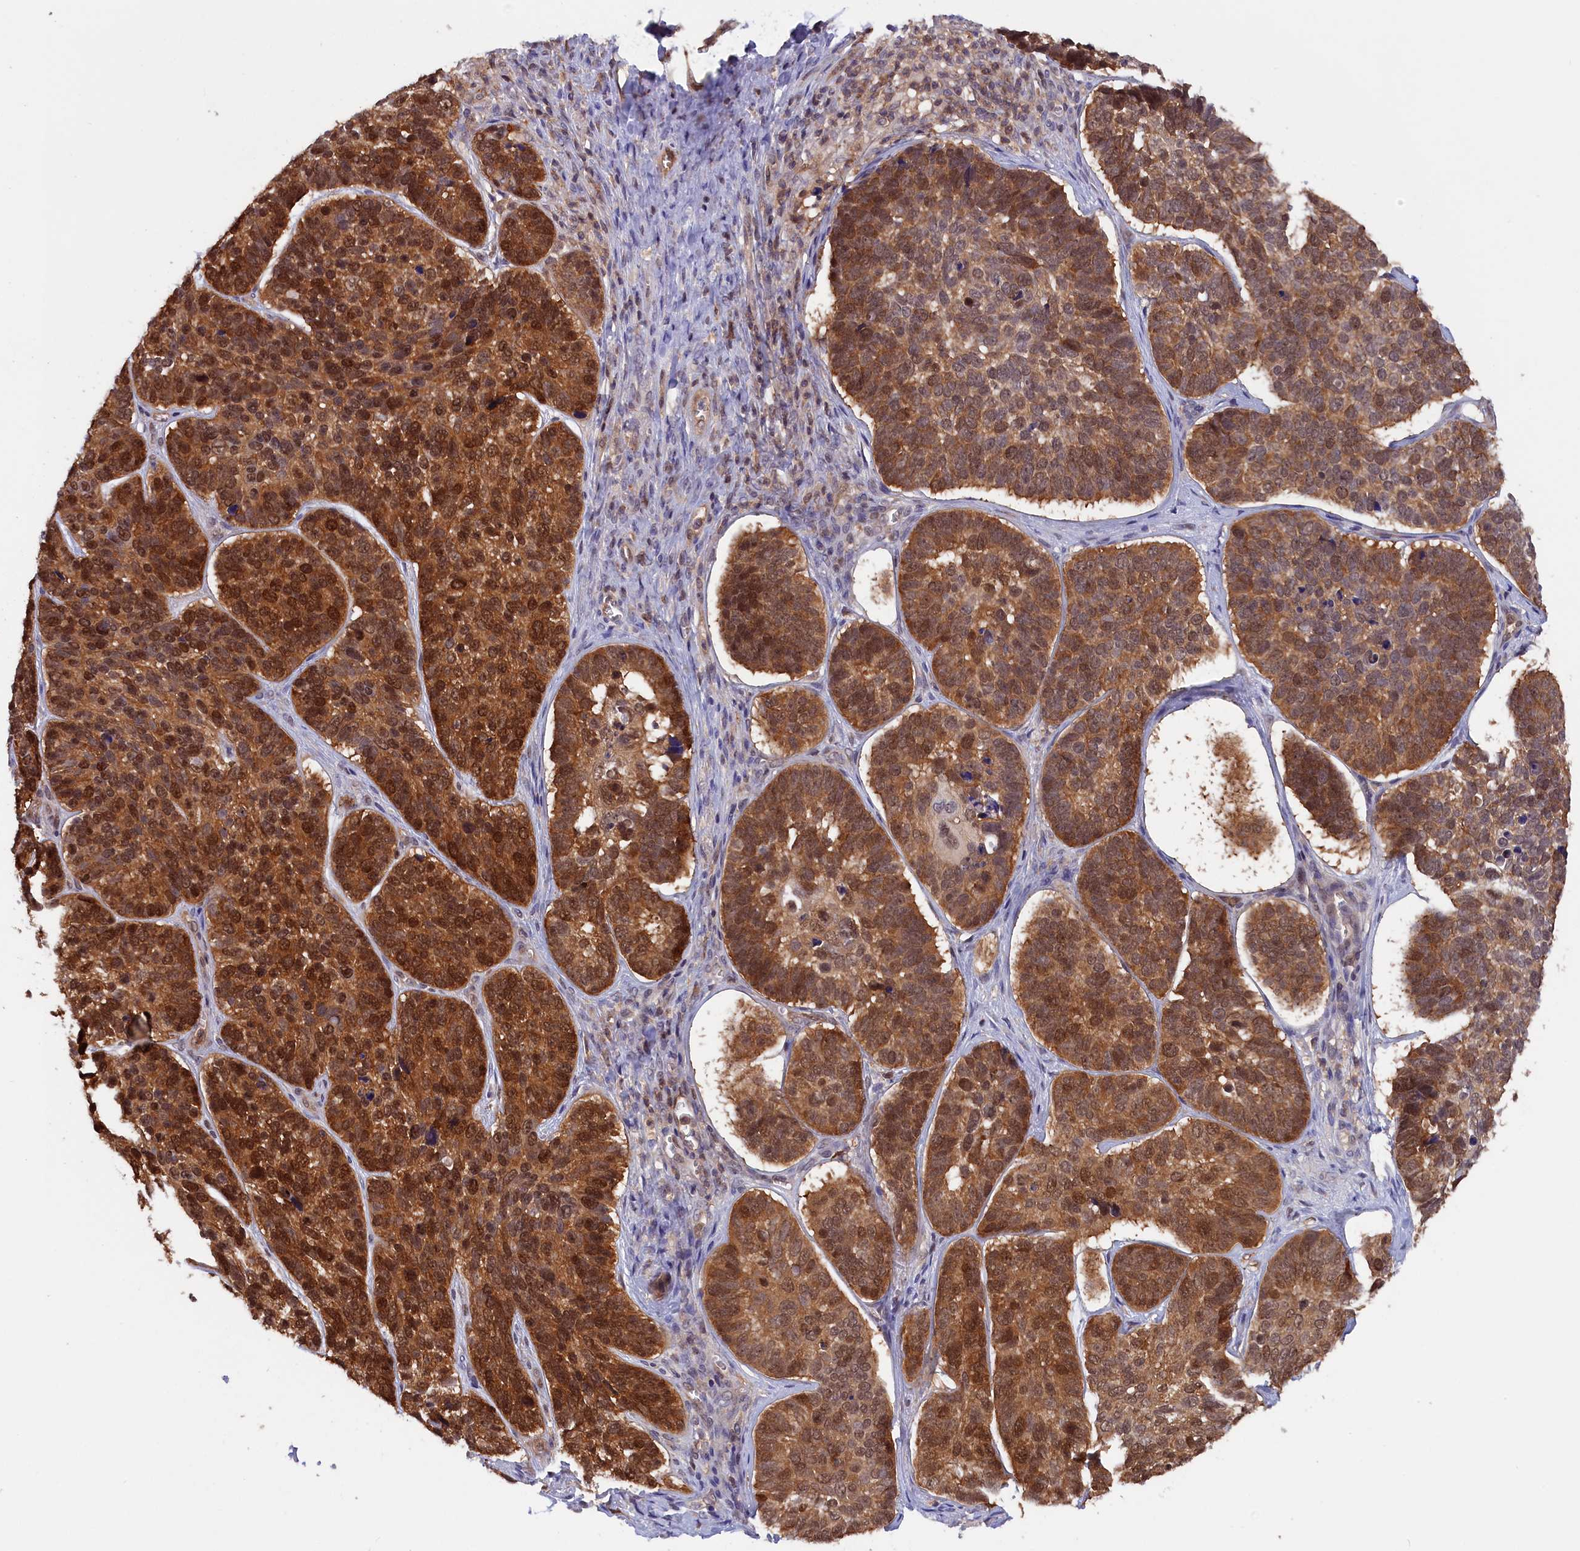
{"staining": {"intensity": "moderate", "quantity": ">75%", "location": "cytoplasmic/membranous,nuclear"}, "tissue": "skin cancer", "cell_type": "Tumor cells", "image_type": "cancer", "snomed": [{"axis": "morphology", "description": "Basal cell carcinoma"}, {"axis": "topography", "description": "Skin"}], "caption": "A photomicrograph of human skin basal cell carcinoma stained for a protein demonstrates moderate cytoplasmic/membranous and nuclear brown staining in tumor cells.", "gene": "JPT2", "patient": {"sex": "male", "age": 62}}